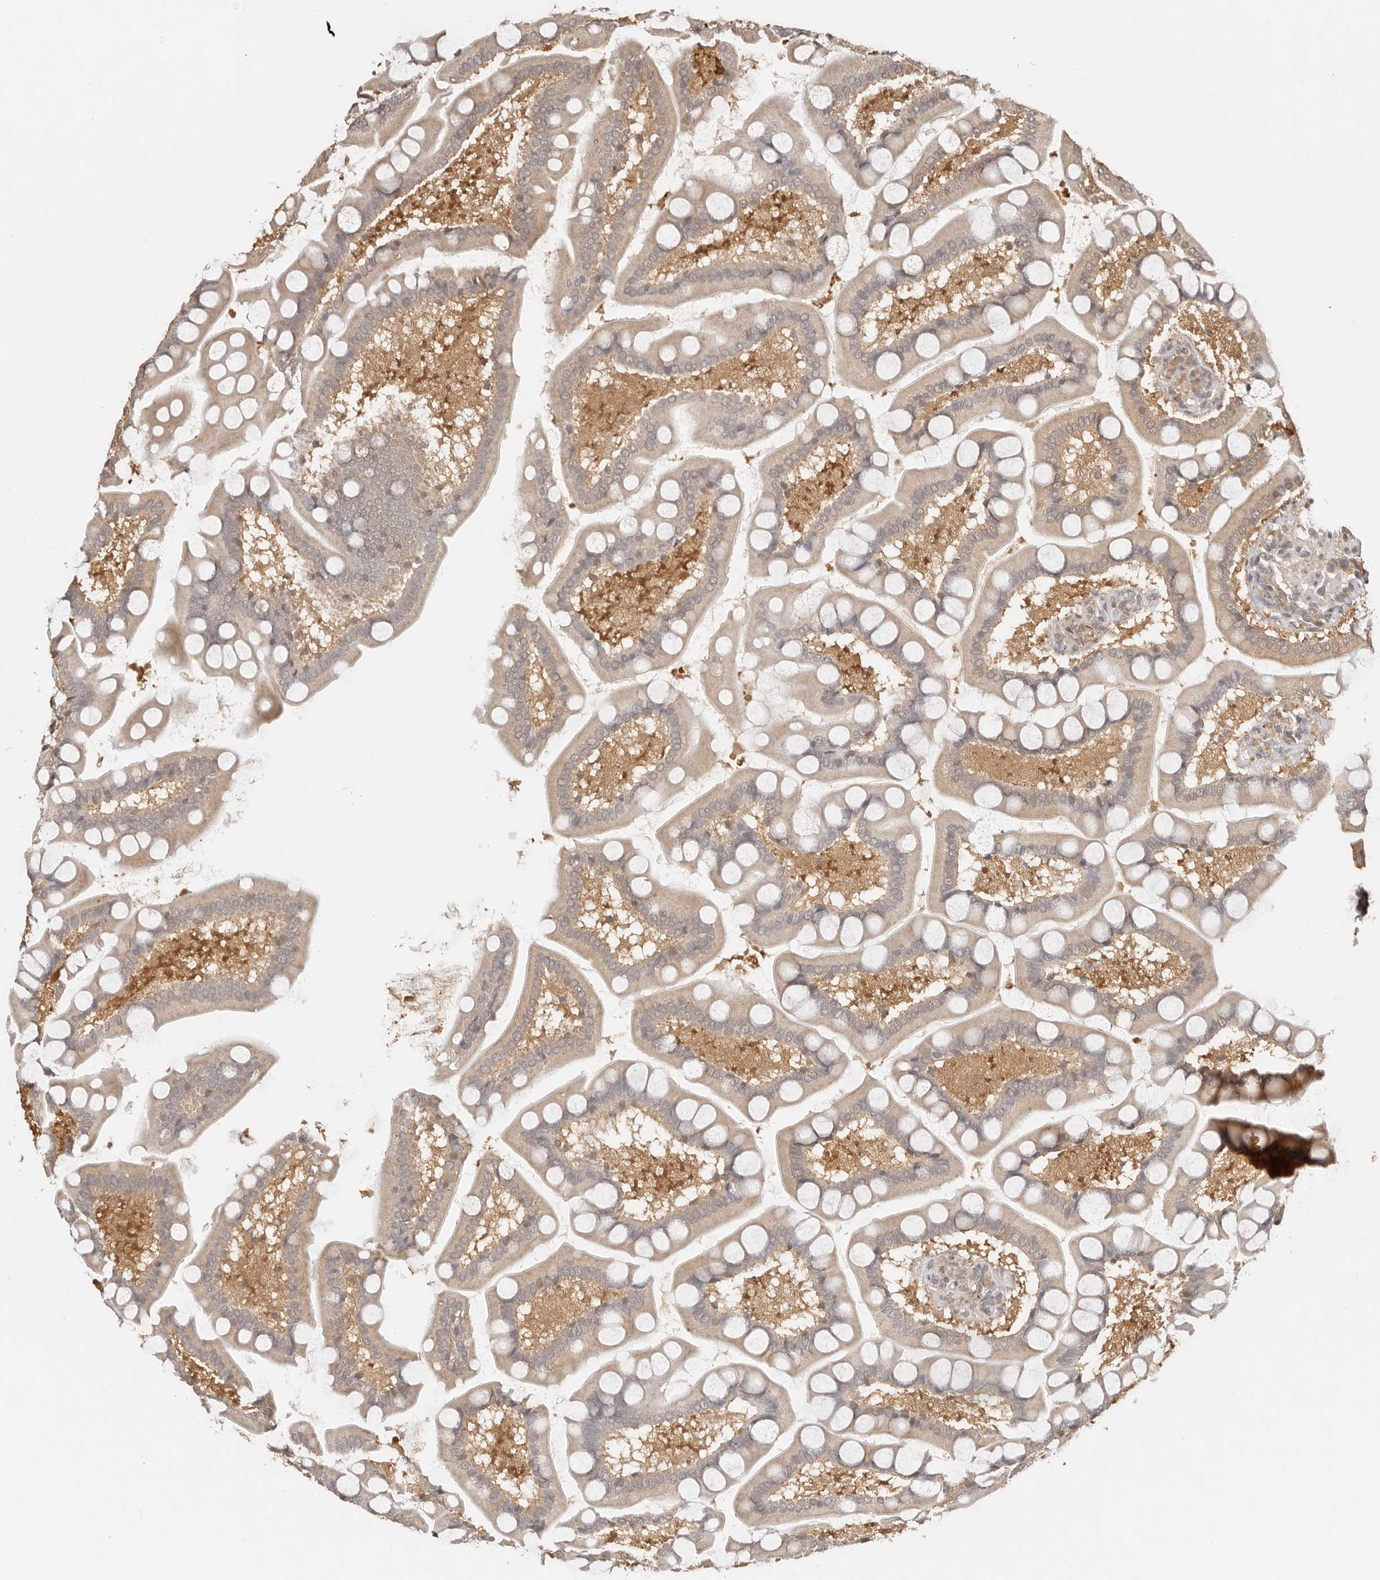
{"staining": {"intensity": "weak", "quantity": "25%-75%", "location": "cytoplasmic/membranous"}, "tissue": "small intestine", "cell_type": "Glandular cells", "image_type": "normal", "snomed": [{"axis": "morphology", "description": "Normal tissue, NOS"}, {"axis": "topography", "description": "Small intestine"}], "caption": "A brown stain highlights weak cytoplasmic/membranous expression of a protein in glandular cells of normal human small intestine. The staining was performed using DAB, with brown indicating positive protein expression. Nuclei are stained blue with hematoxylin.", "gene": "PSMA5", "patient": {"sex": "male", "age": 41}}